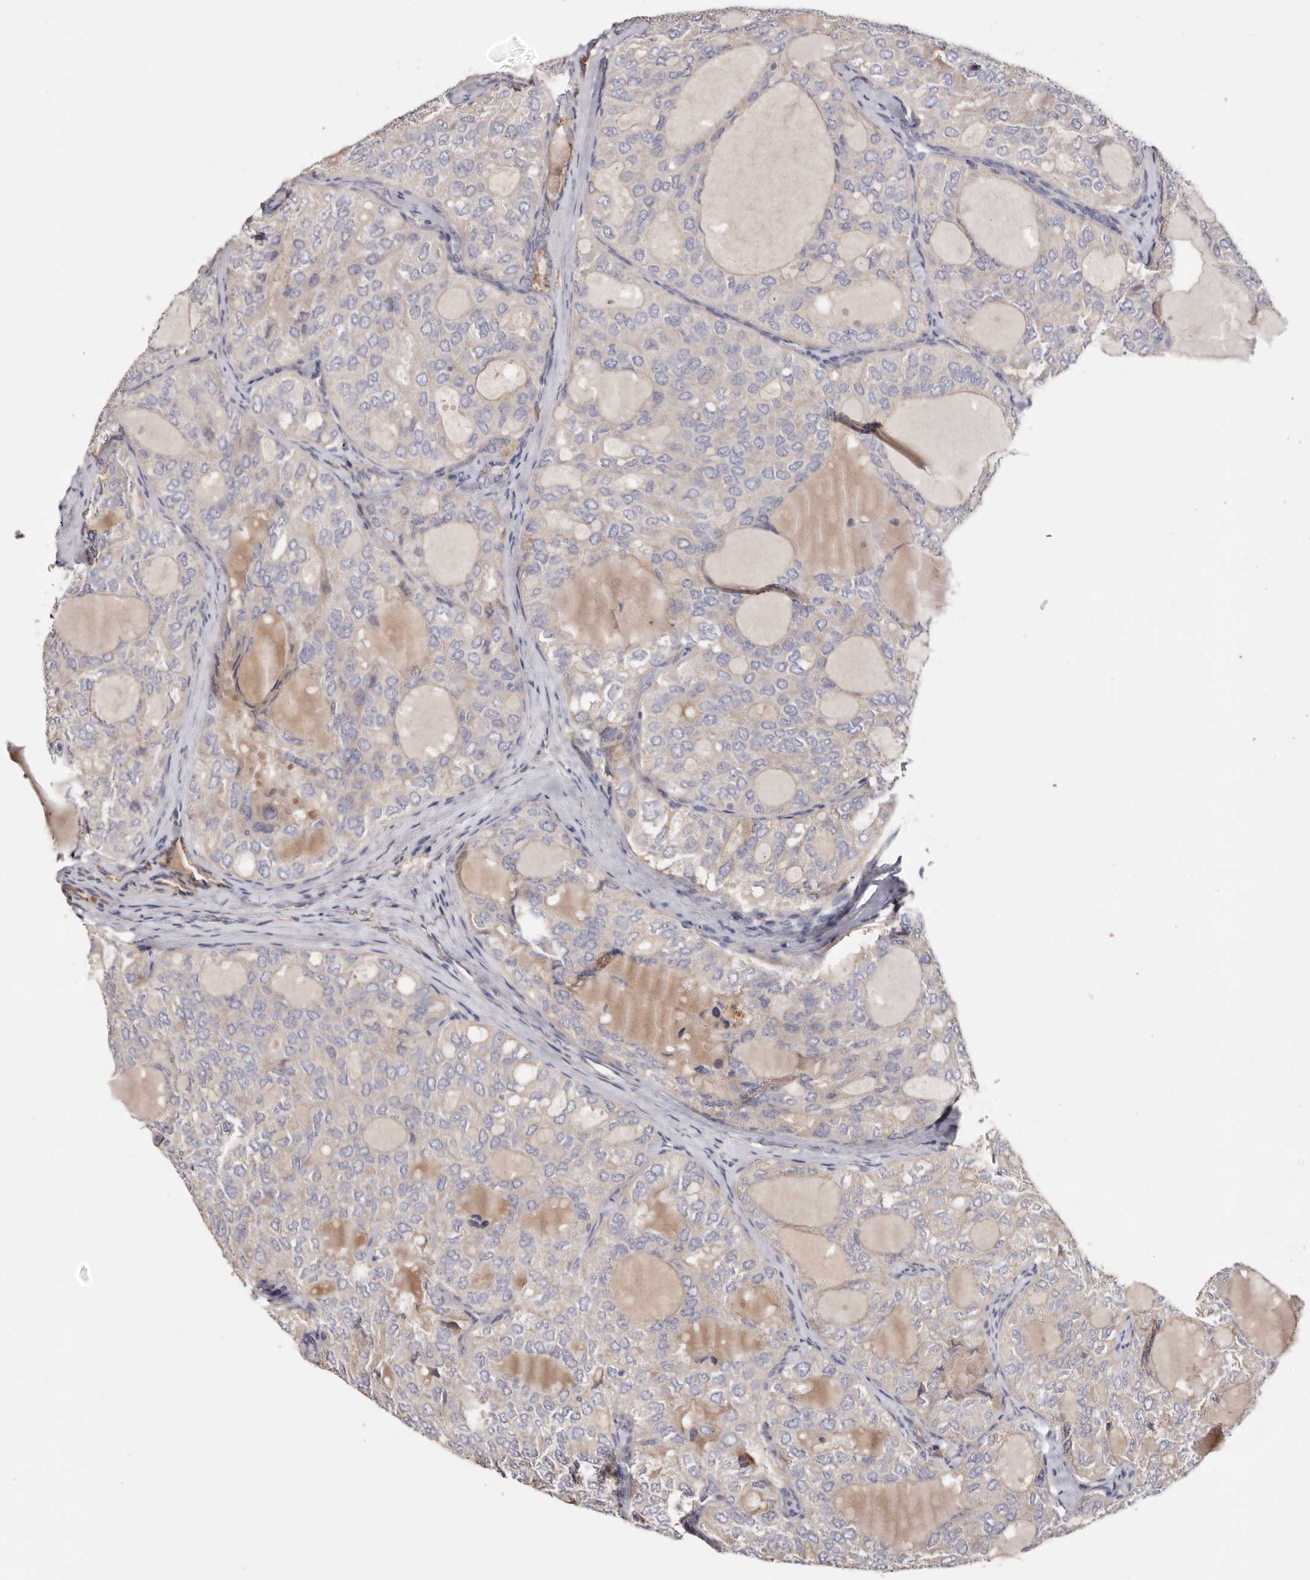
{"staining": {"intensity": "negative", "quantity": "none", "location": "none"}, "tissue": "thyroid cancer", "cell_type": "Tumor cells", "image_type": "cancer", "snomed": [{"axis": "morphology", "description": "Follicular adenoma carcinoma, NOS"}, {"axis": "topography", "description": "Thyroid gland"}], "caption": "A photomicrograph of human thyroid cancer is negative for staining in tumor cells.", "gene": "STK16", "patient": {"sex": "male", "age": 75}}